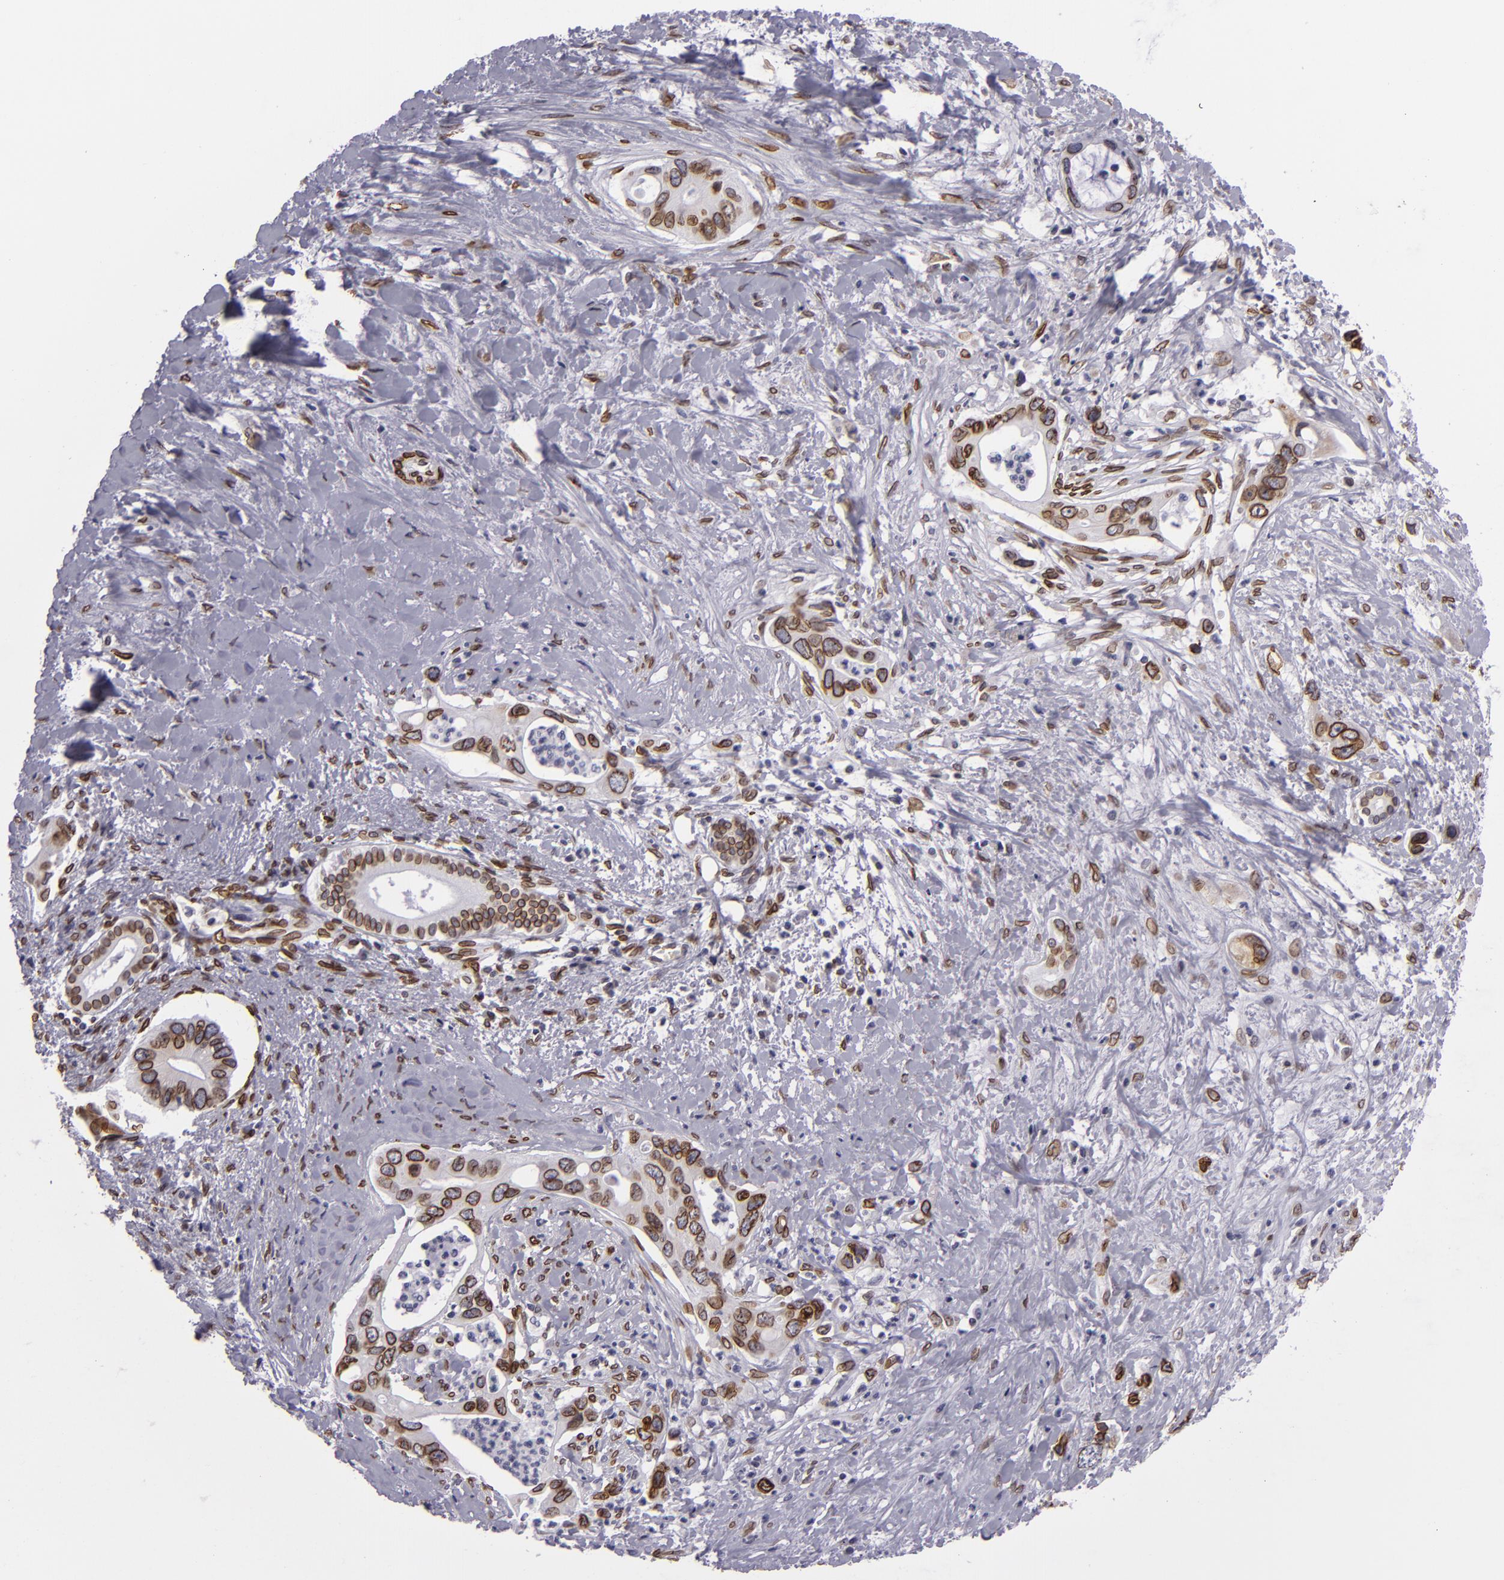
{"staining": {"intensity": "moderate", "quantity": "25%-75%", "location": "nuclear"}, "tissue": "liver cancer", "cell_type": "Tumor cells", "image_type": "cancer", "snomed": [{"axis": "morphology", "description": "Cholangiocarcinoma"}, {"axis": "topography", "description": "Liver"}], "caption": "High-magnification brightfield microscopy of liver cholangiocarcinoma stained with DAB (3,3'-diaminobenzidine) (brown) and counterstained with hematoxylin (blue). tumor cells exhibit moderate nuclear expression is appreciated in approximately25%-75% of cells. The protein of interest is stained brown, and the nuclei are stained in blue (DAB (3,3'-diaminobenzidine) IHC with brightfield microscopy, high magnification).", "gene": "EMD", "patient": {"sex": "female", "age": 65}}